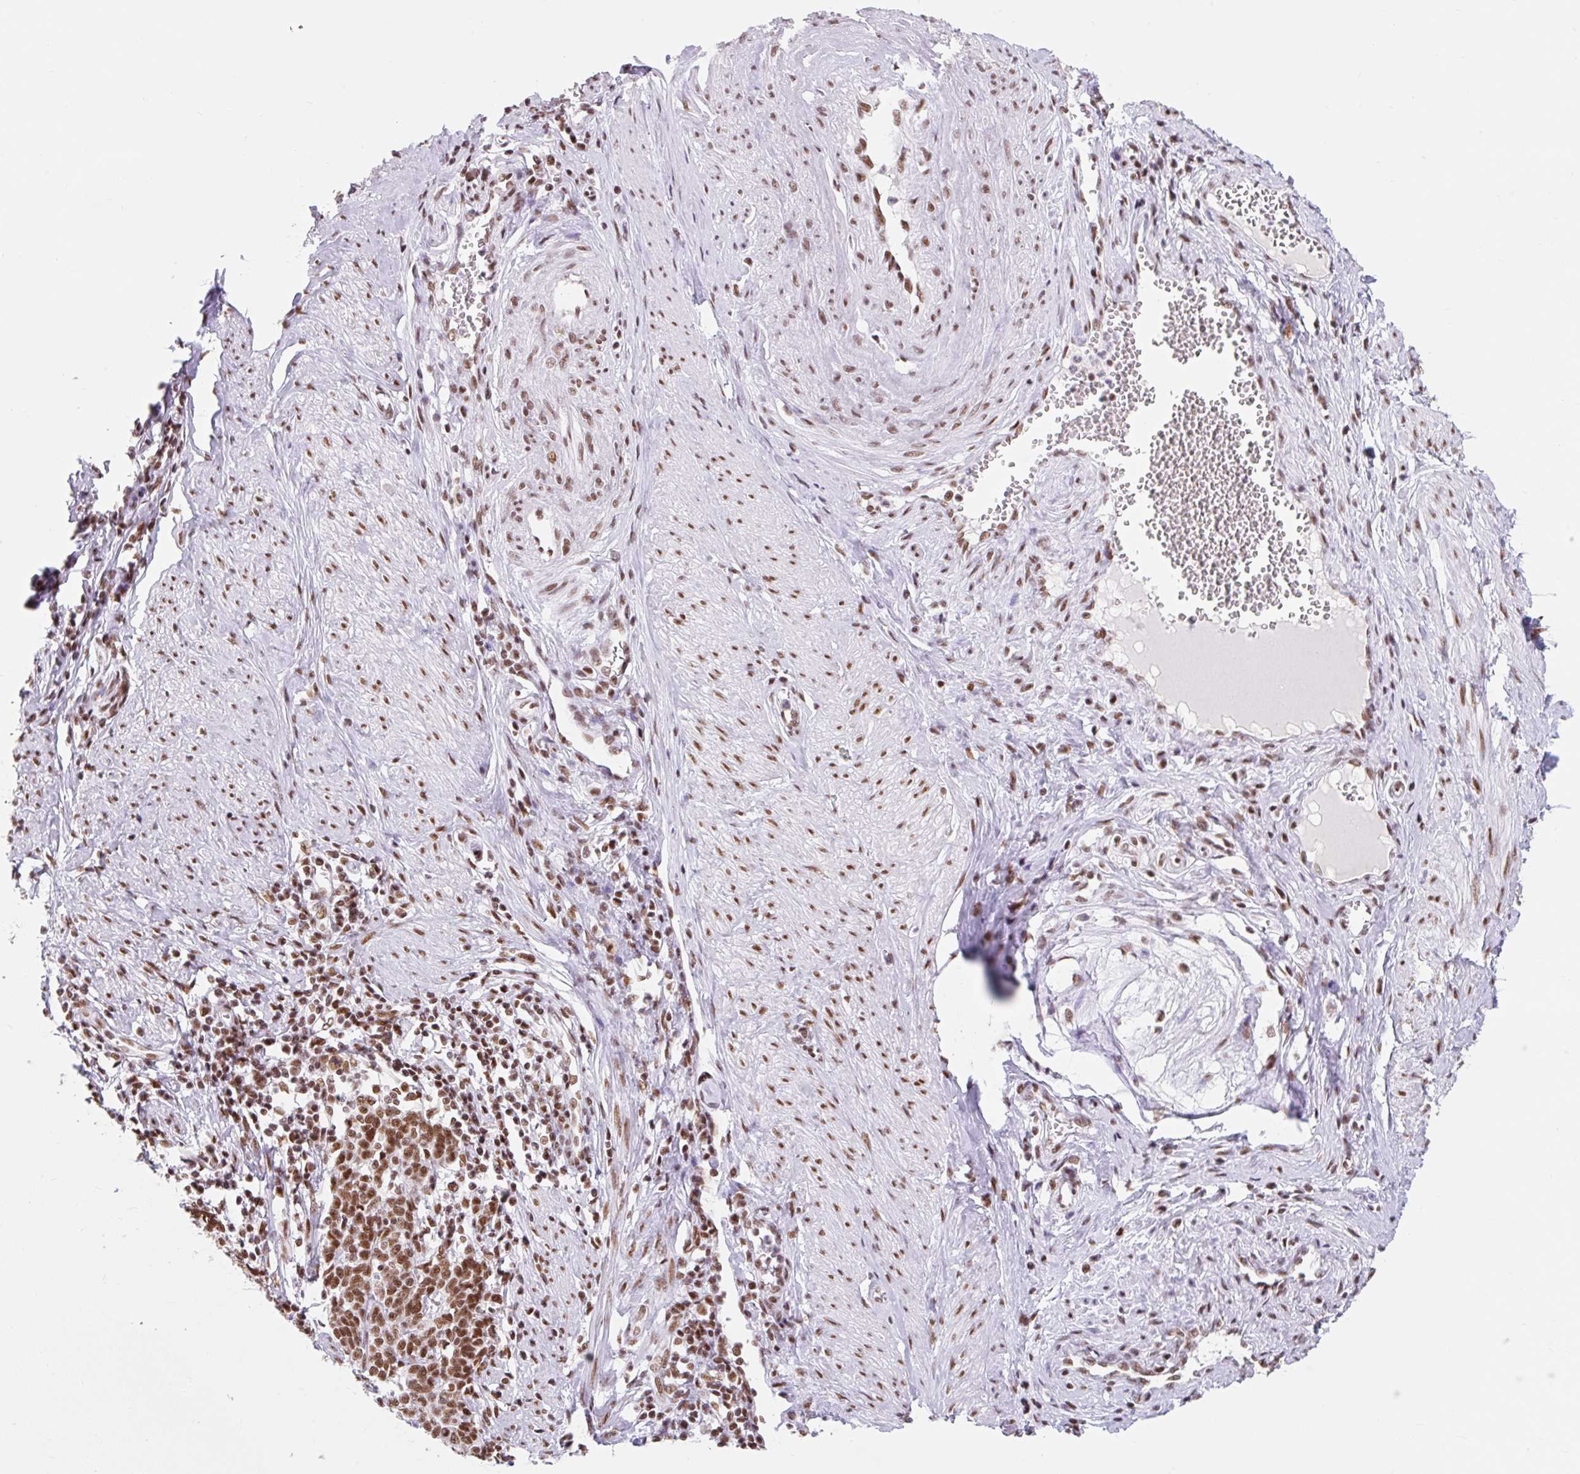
{"staining": {"intensity": "moderate", "quantity": ">75%", "location": "nuclear"}, "tissue": "cervical cancer", "cell_type": "Tumor cells", "image_type": "cancer", "snomed": [{"axis": "morphology", "description": "Squamous cell carcinoma, NOS"}, {"axis": "topography", "description": "Cervix"}], "caption": "The photomicrograph shows staining of cervical cancer (squamous cell carcinoma), revealing moderate nuclear protein positivity (brown color) within tumor cells.", "gene": "SRSF10", "patient": {"sex": "female", "age": 39}}